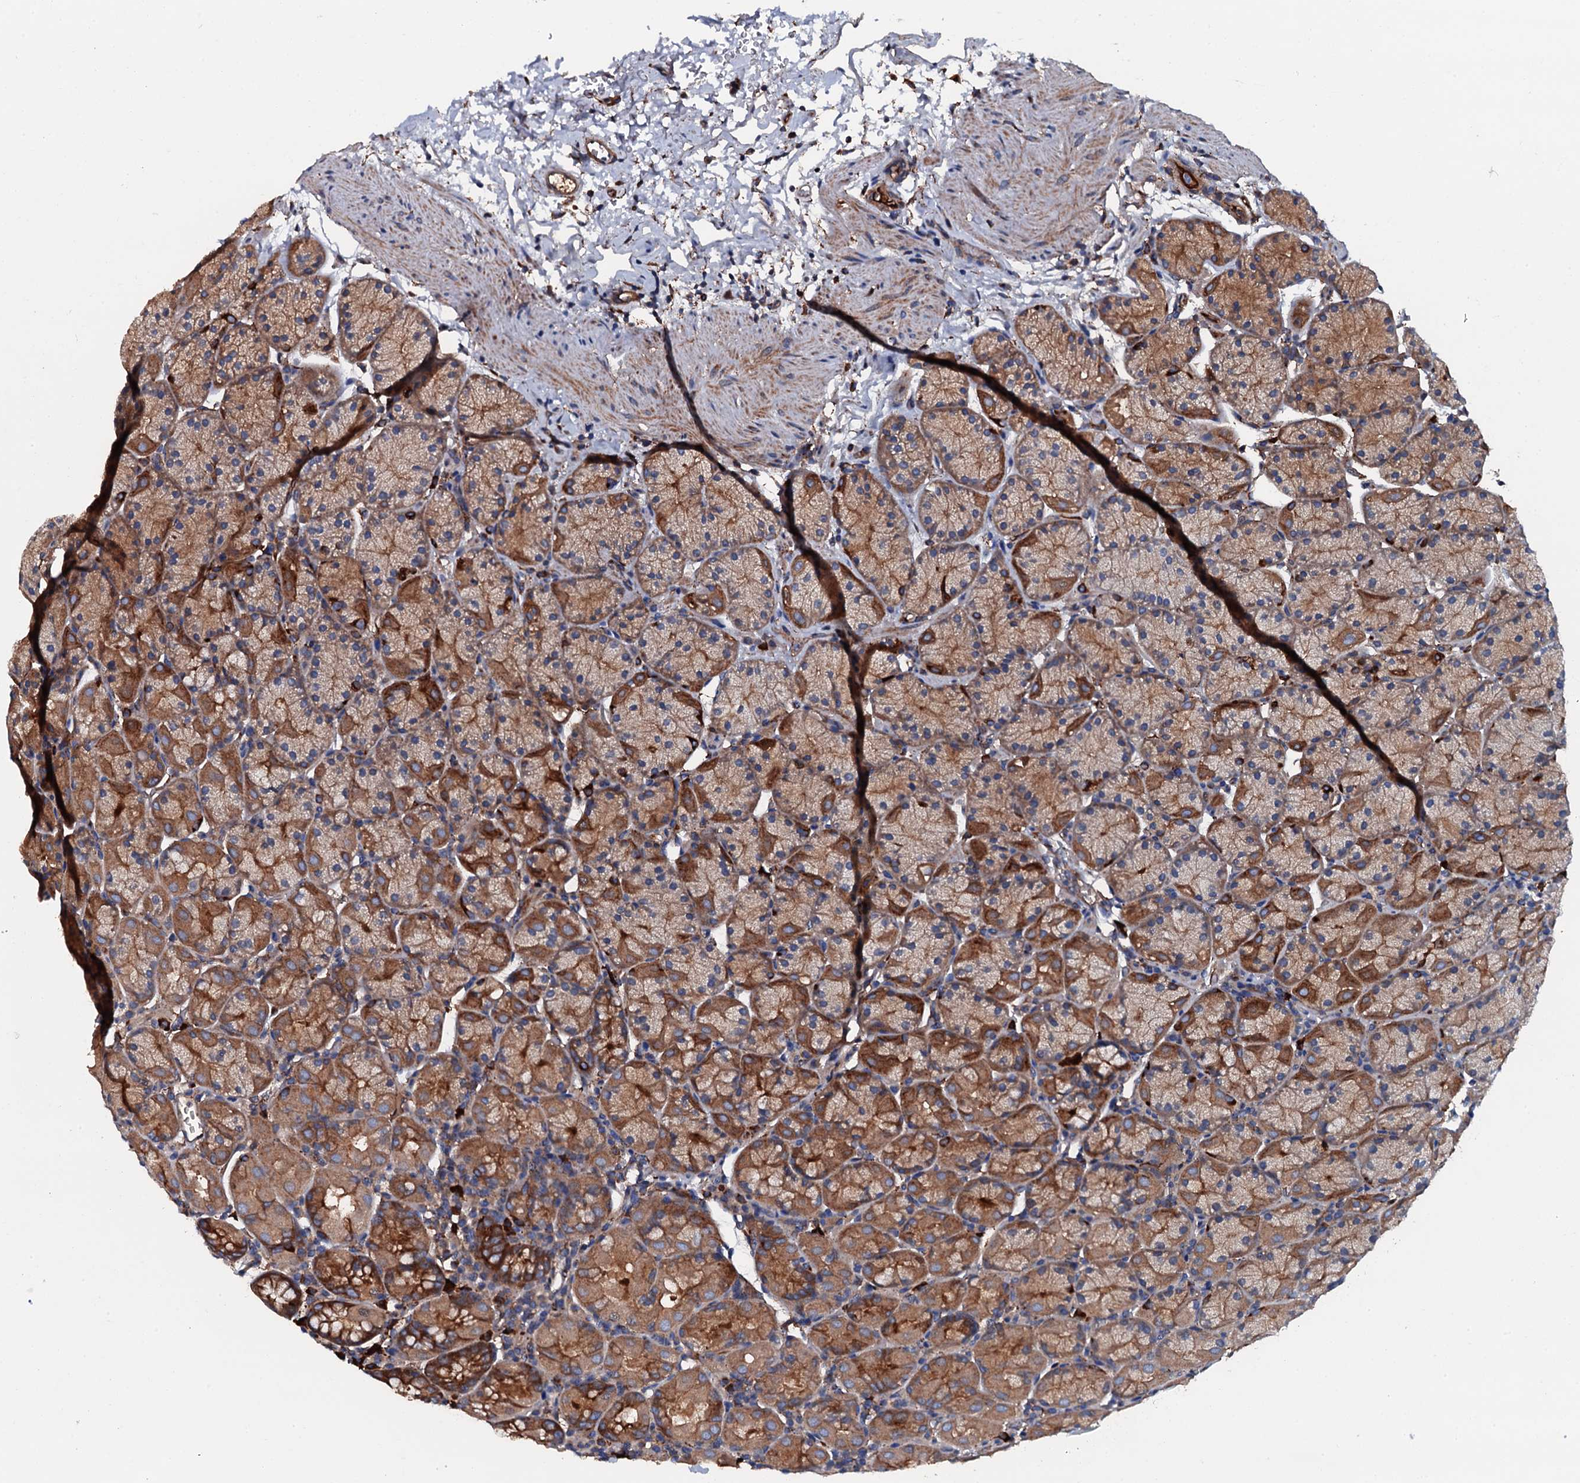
{"staining": {"intensity": "strong", "quantity": ">75%", "location": "cytoplasmic/membranous"}, "tissue": "stomach", "cell_type": "Glandular cells", "image_type": "normal", "snomed": [{"axis": "morphology", "description": "Normal tissue, NOS"}, {"axis": "topography", "description": "Stomach, upper"}, {"axis": "topography", "description": "Stomach, lower"}], "caption": "Unremarkable stomach demonstrates strong cytoplasmic/membranous positivity in approximately >75% of glandular cells (Brightfield microscopy of DAB IHC at high magnification)..", "gene": "NEK1", "patient": {"sex": "male", "age": 80}}